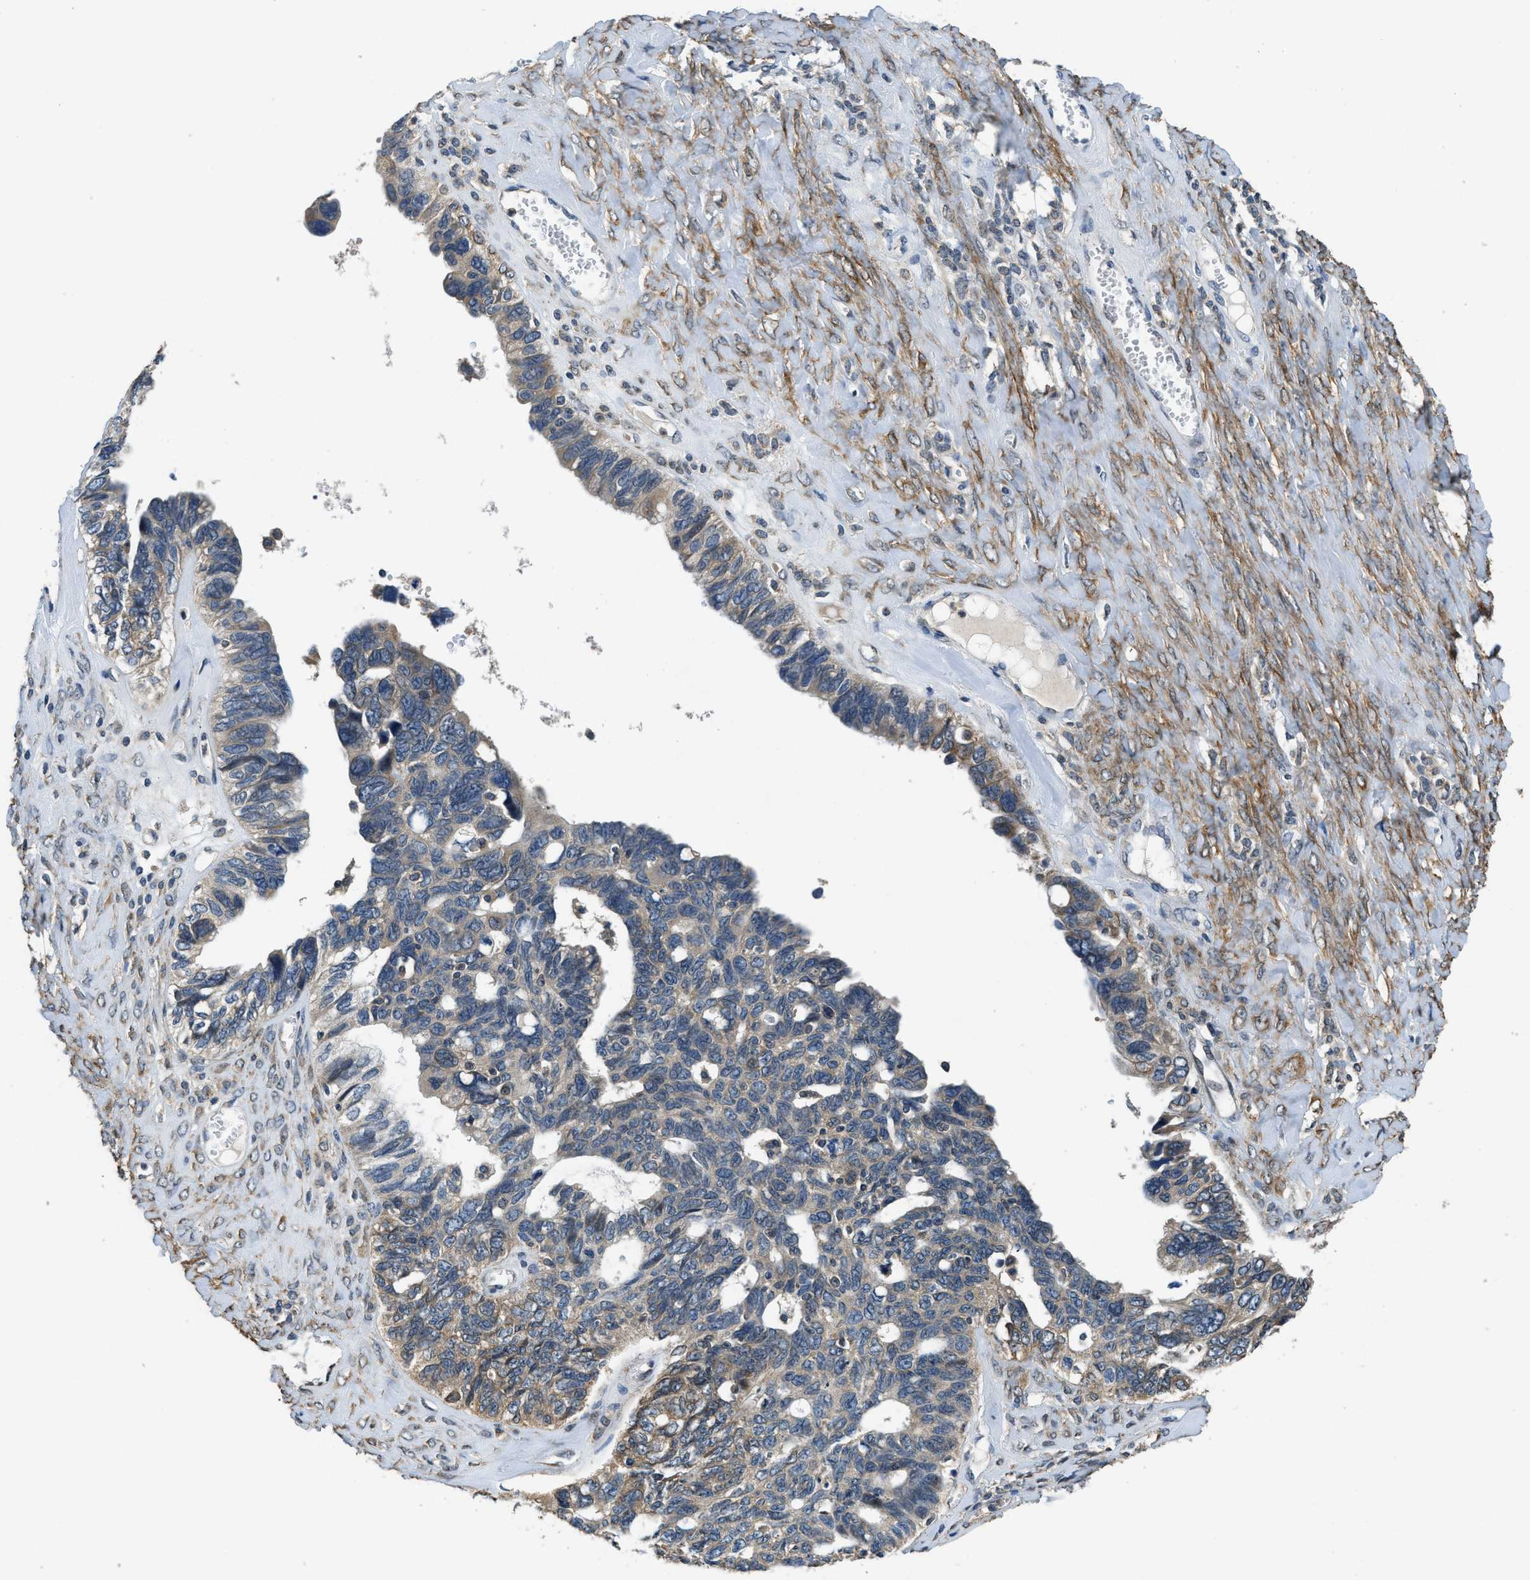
{"staining": {"intensity": "weak", "quantity": ">75%", "location": "cytoplasmic/membranous"}, "tissue": "ovarian cancer", "cell_type": "Tumor cells", "image_type": "cancer", "snomed": [{"axis": "morphology", "description": "Cystadenocarcinoma, serous, NOS"}, {"axis": "topography", "description": "Ovary"}], "caption": "Ovarian serous cystadenocarcinoma tissue demonstrates weak cytoplasmic/membranous positivity in about >75% of tumor cells", "gene": "SSH2", "patient": {"sex": "female", "age": 79}}